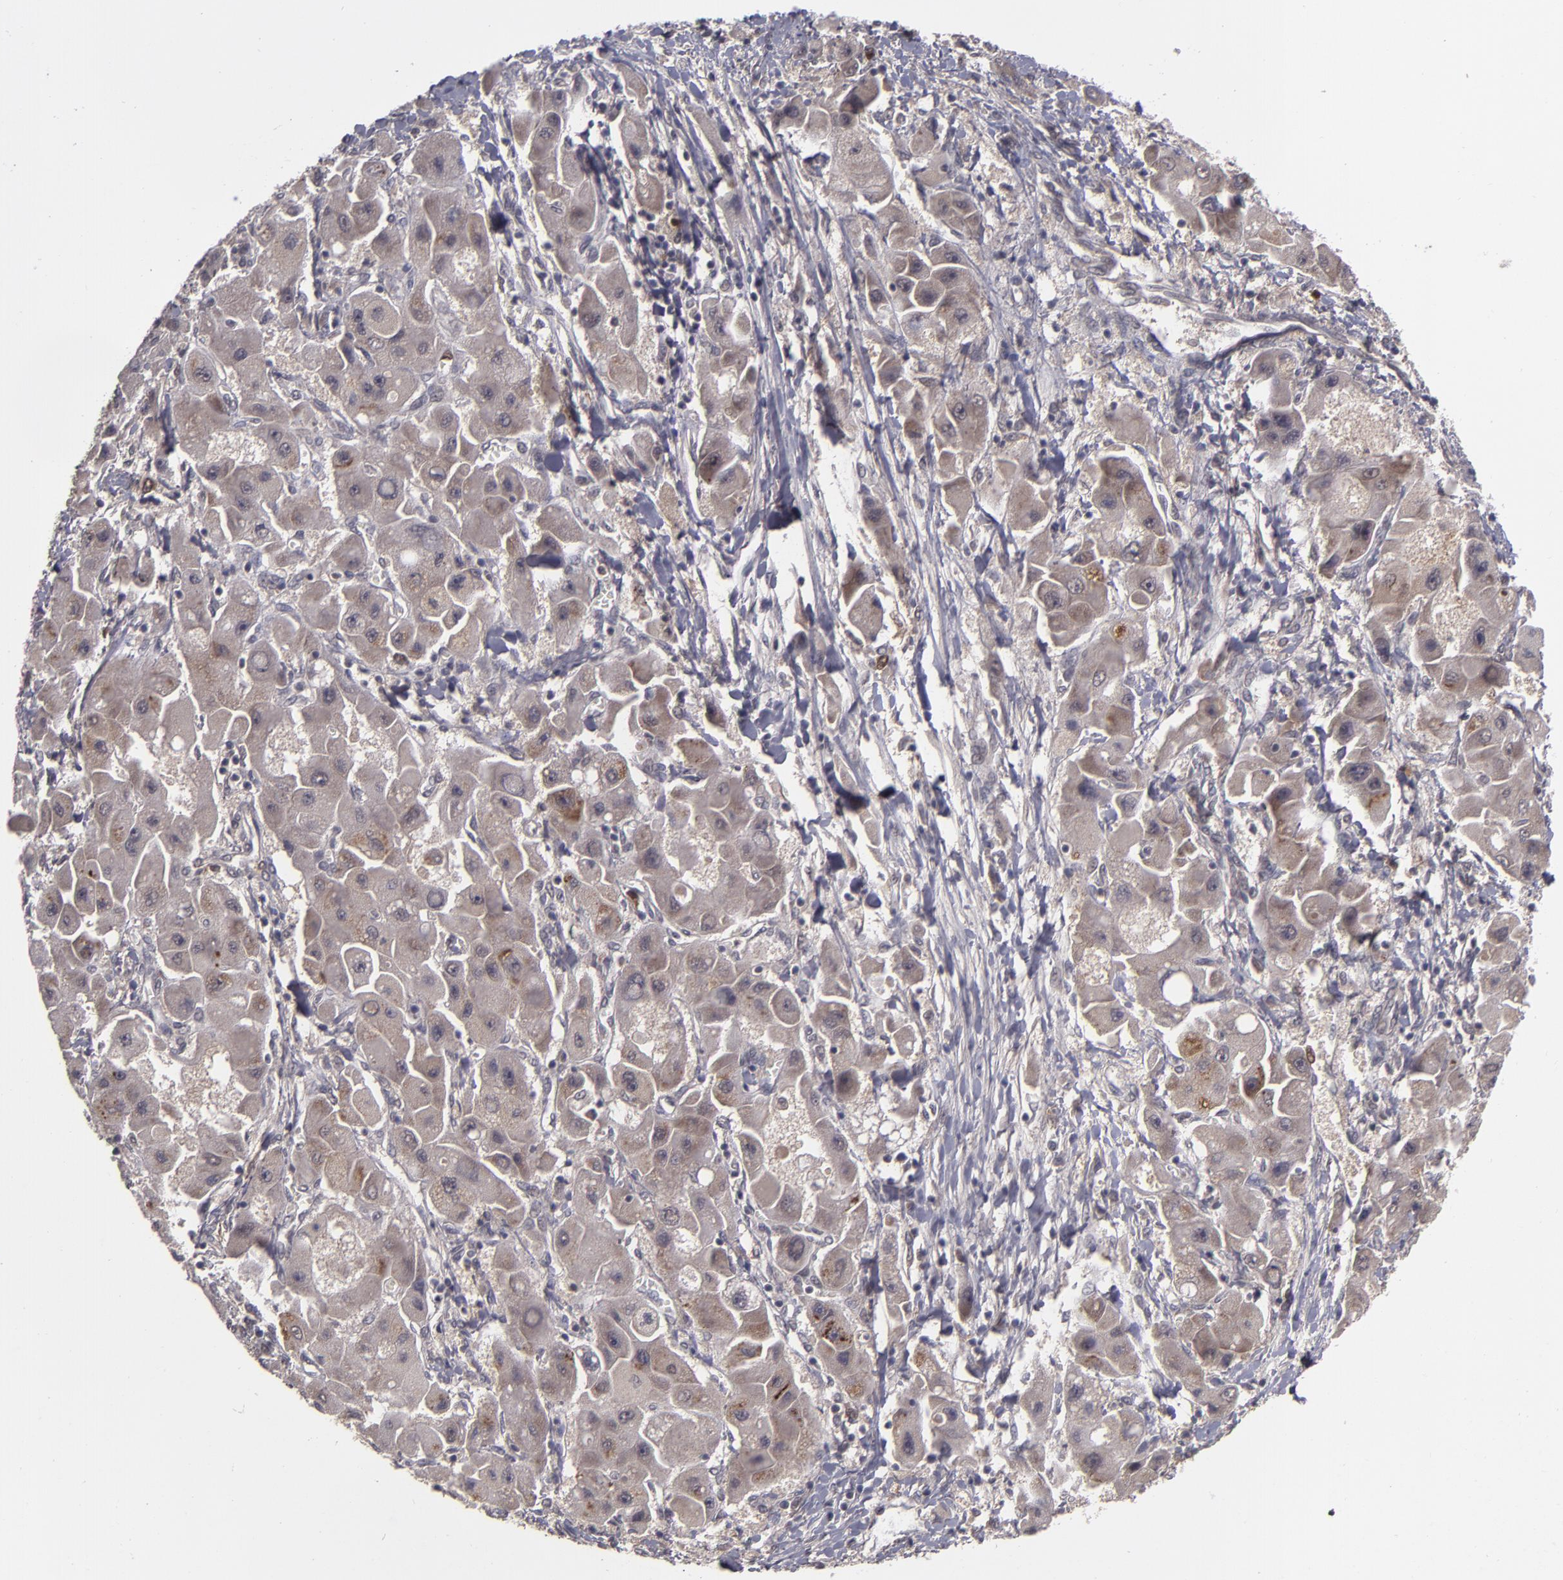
{"staining": {"intensity": "moderate", "quantity": ">75%", "location": "cytoplasmic/membranous"}, "tissue": "liver cancer", "cell_type": "Tumor cells", "image_type": "cancer", "snomed": [{"axis": "morphology", "description": "Carcinoma, Hepatocellular, NOS"}, {"axis": "topography", "description": "Liver"}], "caption": "Immunohistochemistry (IHC) histopathology image of neoplastic tissue: human liver cancer stained using IHC exhibits medium levels of moderate protein expression localized specifically in the cytoplasmic/membranous of tumor cells, appearing as a cytoplasmic/membranous brown color.", "gene": "TYMS", "patient": {"sex": "male", "age": 24}}